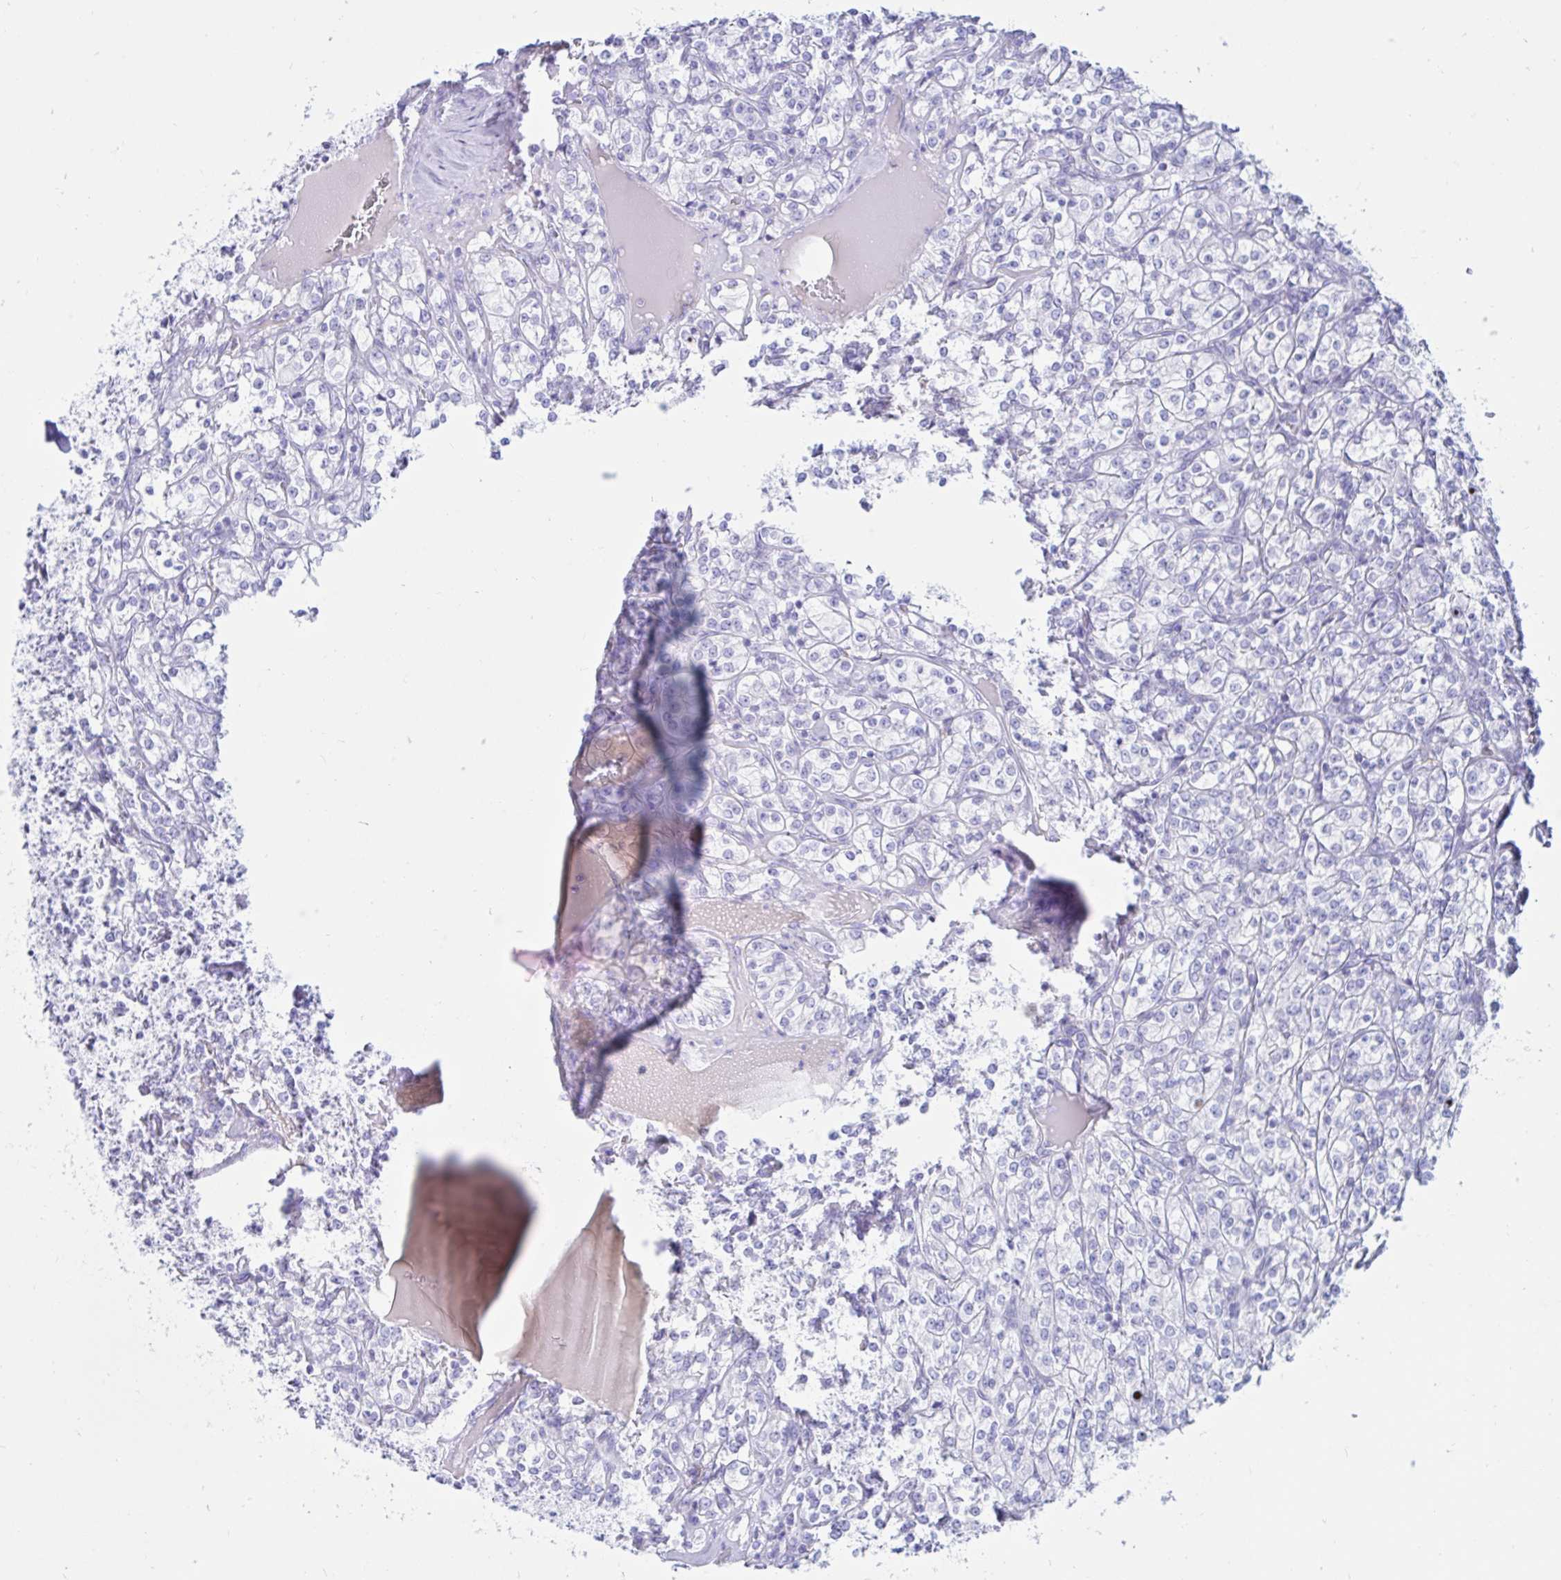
{"staining": {"intensity": "negative", "quantity": "none", "location": "none"}, "tissue": "renal cancer", "cell_type": "Tumor cells", "image_type": "cancer", "snomed": [{"axis": "morphology", "description": "Adenocarcinoma, NOS"}, {"axis": "topography", "description": "Kidney"}], "caption": "This image is of renal cancer stained with IHC to label a protein in brown with the nuclei are counter-stained blue. There is no positivity in tumor cells.", "gene": "BEST1", "patient": {"sex": "male", "age": 77}}